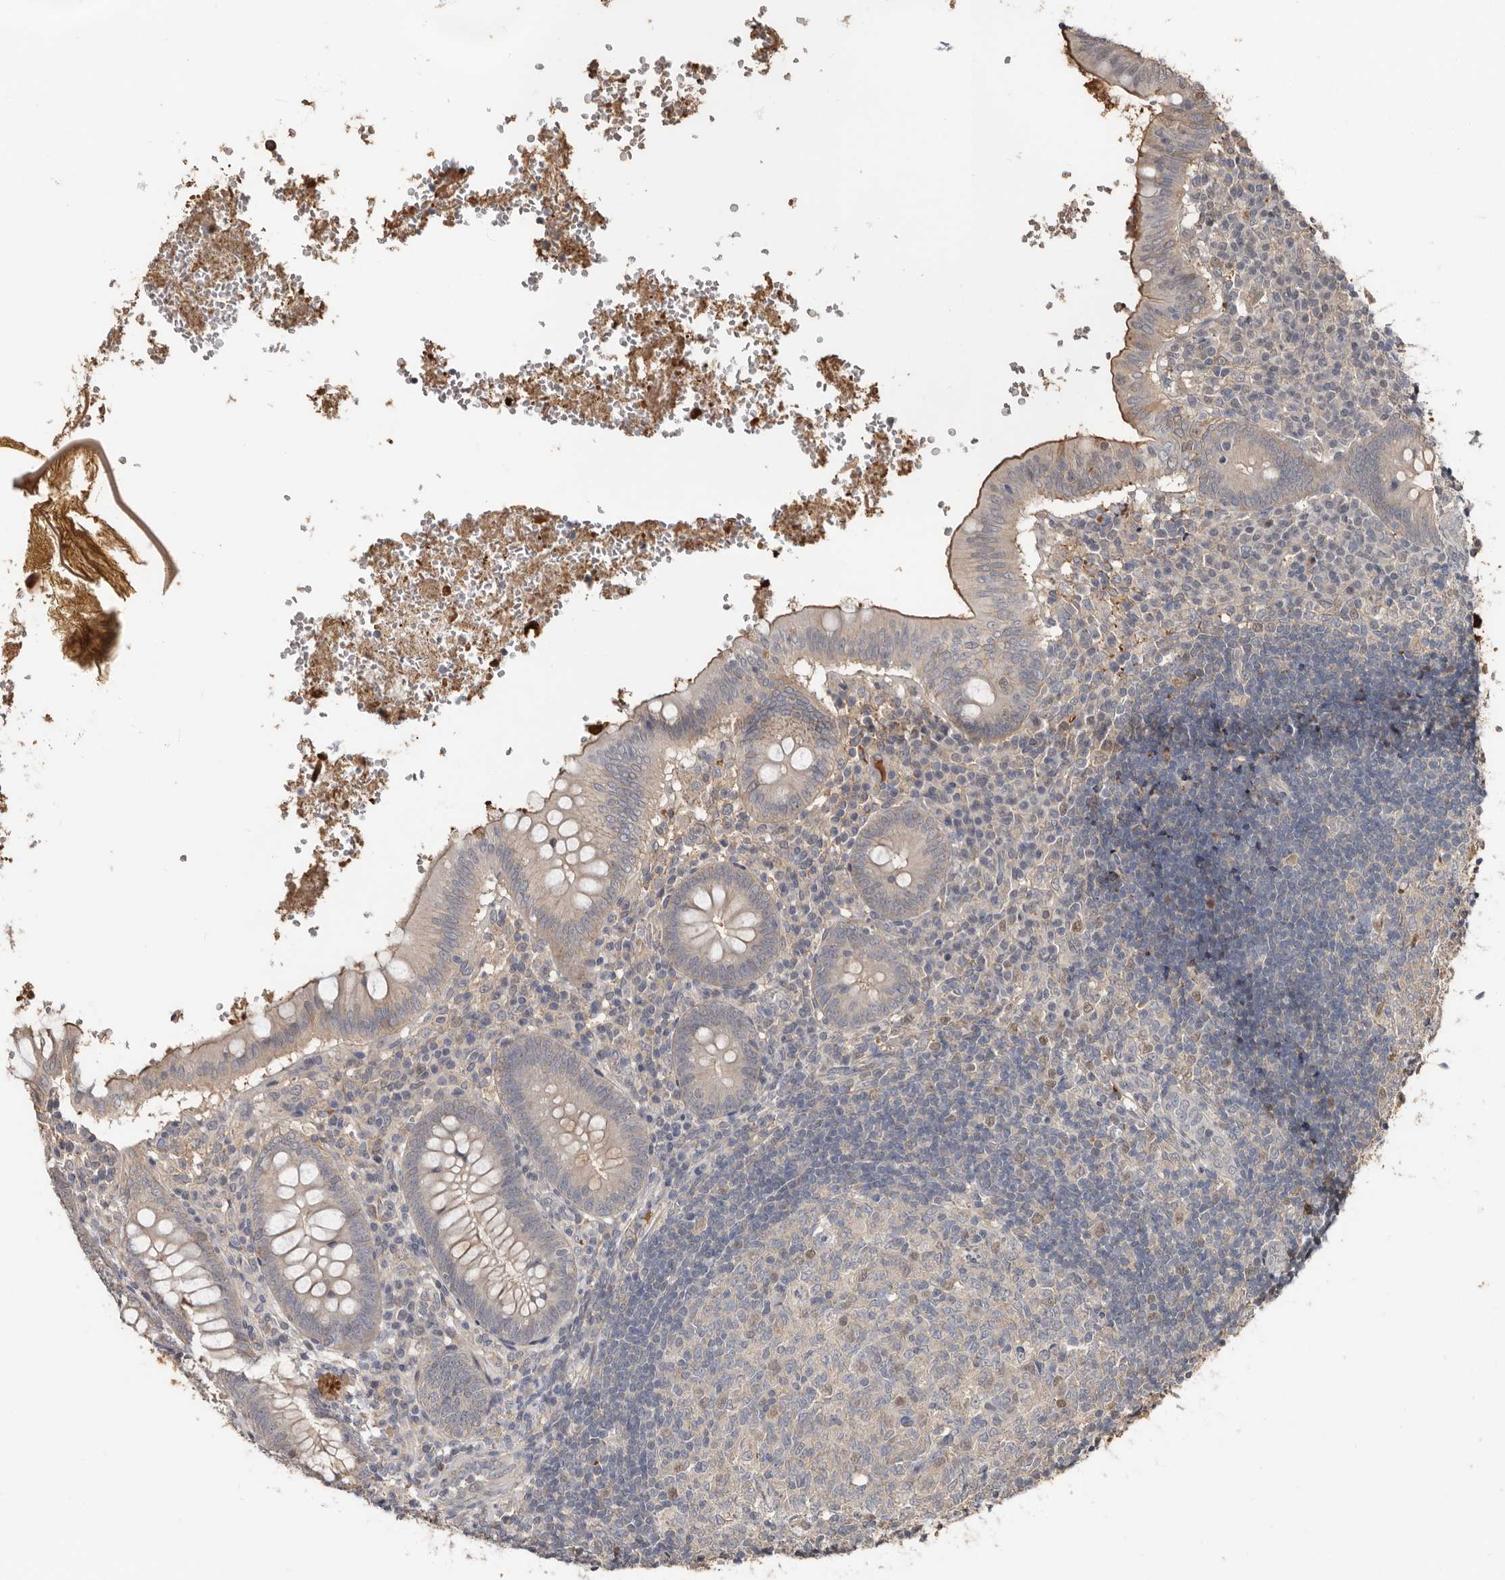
{"staining": {"intensity": "weak", "quantity": "<25%", "location": "cytoplasmic/membranous"}, "tissue": "appendix", "cell_type": "Glandular cells", "image_type": "normal", "snomed": [{"axis": "morphology", "description": "Normal tissue, NOS"}, {"axis": "topography", "description": "Appendix"}], "caption": "High magnification brightfield microscopy of unremarkable appendix stained with DAB (brown) and counterstained with hematoxylin (blue): glandular cells show no significant positivity. (DAB IHC visualized using brightfield microscopy, high magnification).", "gene": "LRGUK", "patient": {"sex": "male", "age": 8}}